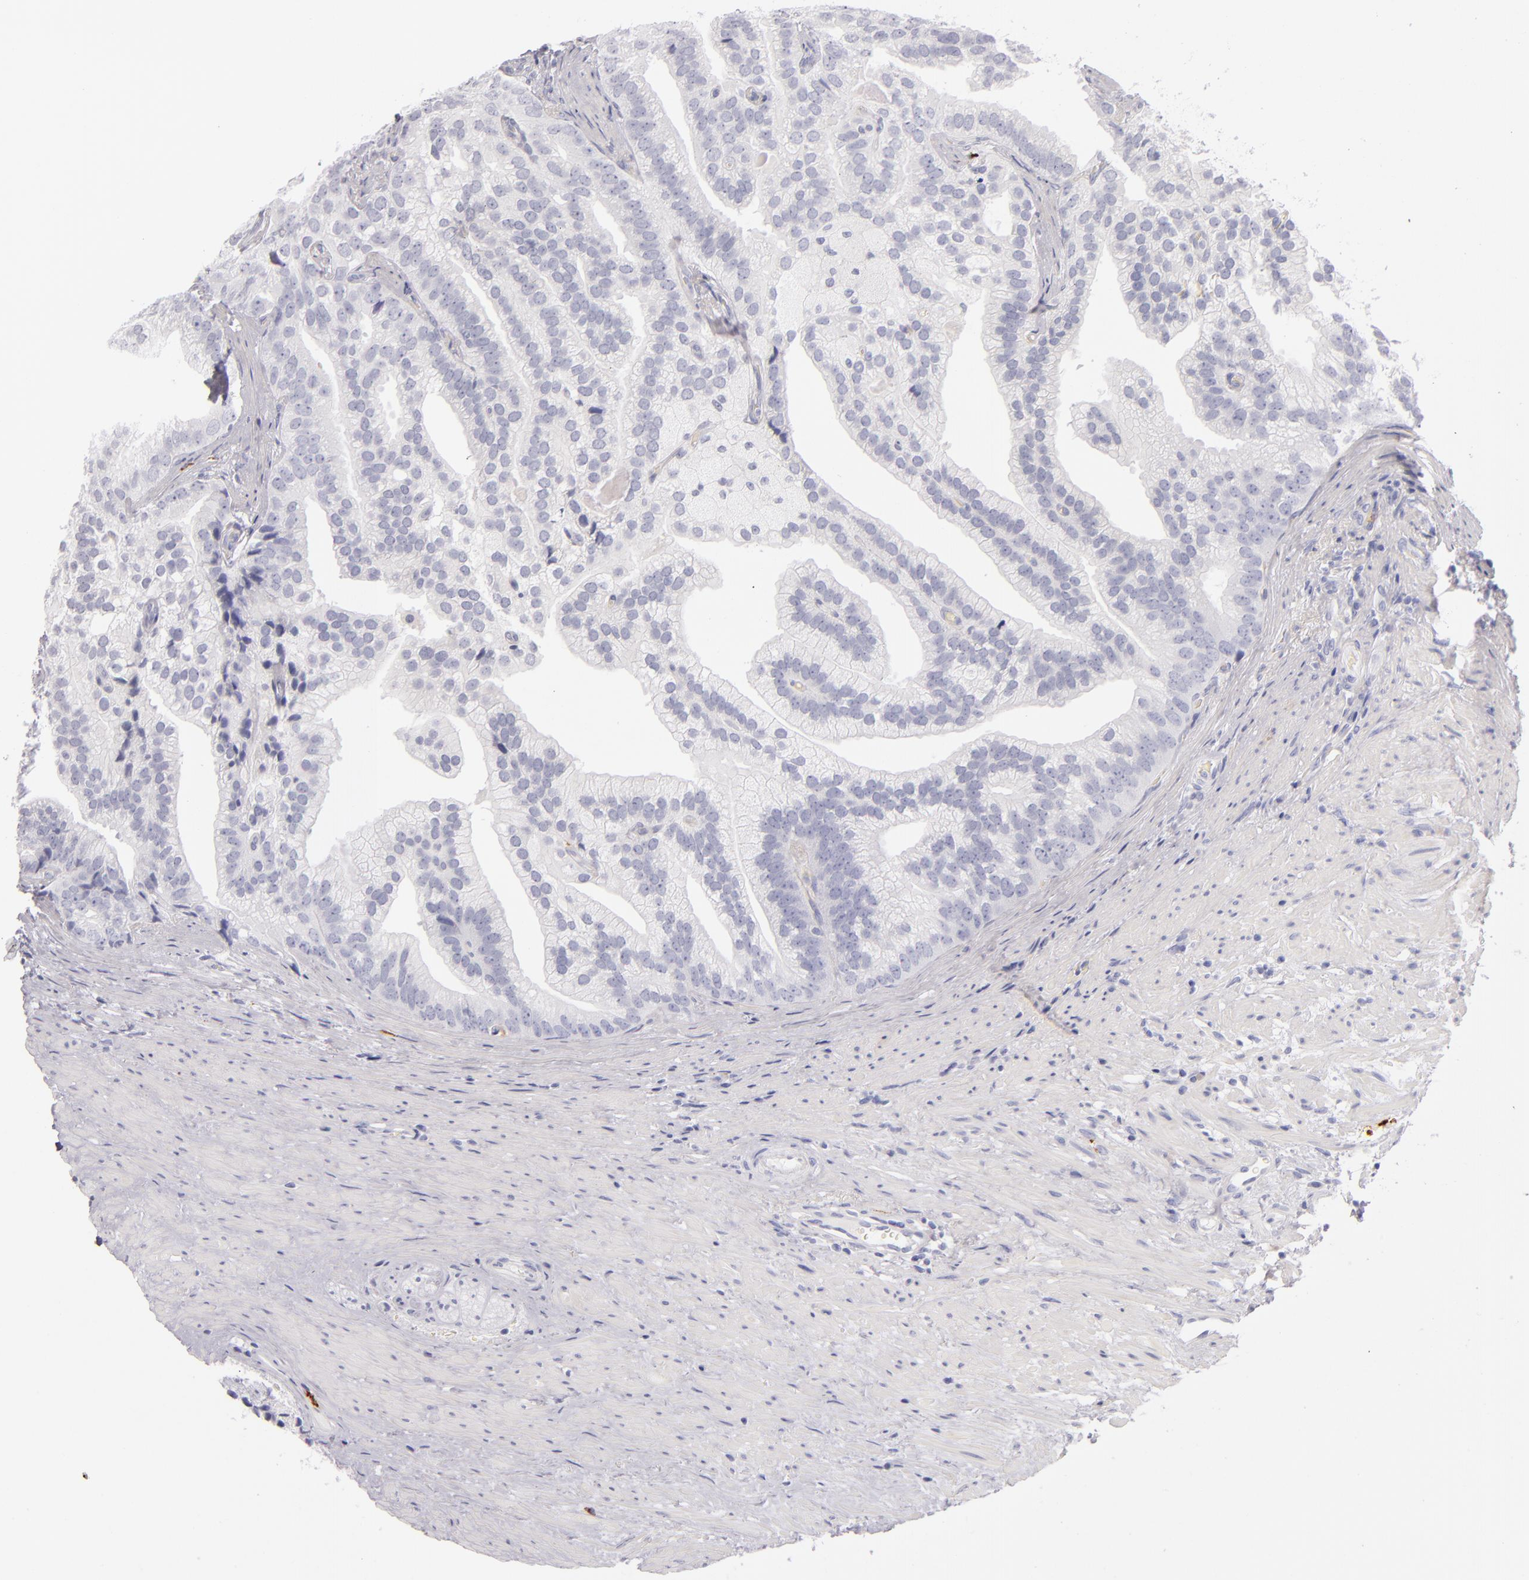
{"staining": {"intensity": "negative", "quantity": "none", "location": "none"}, "tissue": "prostate cancer", "cell_type": "Tumor cells", "image_type": "cancer", "snomed": [{"axis": "morphology", "description": "Adenocarcinoma, Low grade"}, {"axis": "topography", "description": "Prostate"}], "caption": "This is a histopathology image of IHC staining of prostate cancer, which shows no staining in tumor cells.", "gene": "CD207", "patient": {"sex": "male", "age": 71}}